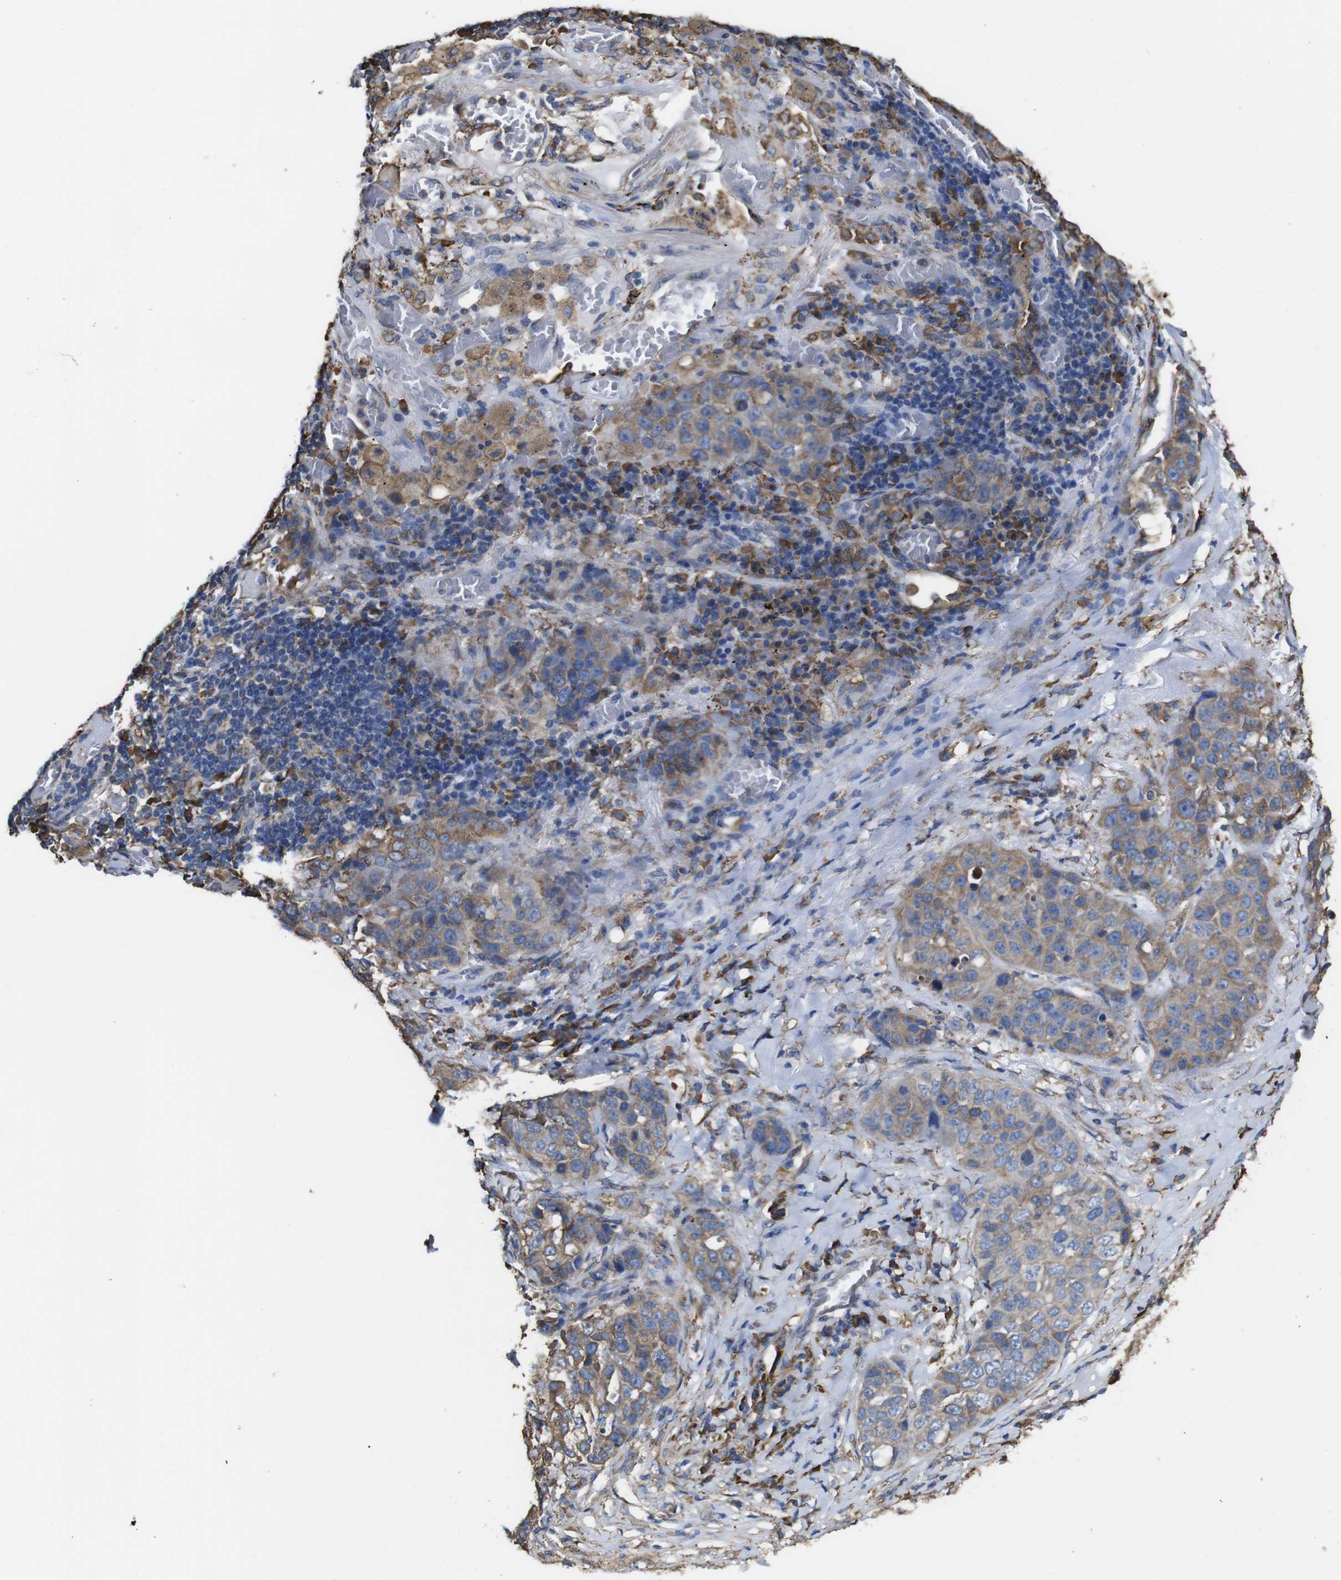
{"staining": {"intensity": "moderate", "quantity": ">75%", "location": "cytoplasmic/membranous"}, "tissue": "lung cancer", "cell_type": "Tumor cells", "image_type": "cancer", "snomed": [{"axis": "morphology", "description": "Squamous cell carcinoma, NOS"}, {"axis": "topography", "description": "Lung"}], "caption": "About >75% of tumor cells in human lung squamous cell carcinoma demonstrate moderate cytoplasmic/membranous protein staining as visualized by brown immunohistochemical staining.", "gene": "PPIB", "patient": {"sex": "male", "age": 57}}